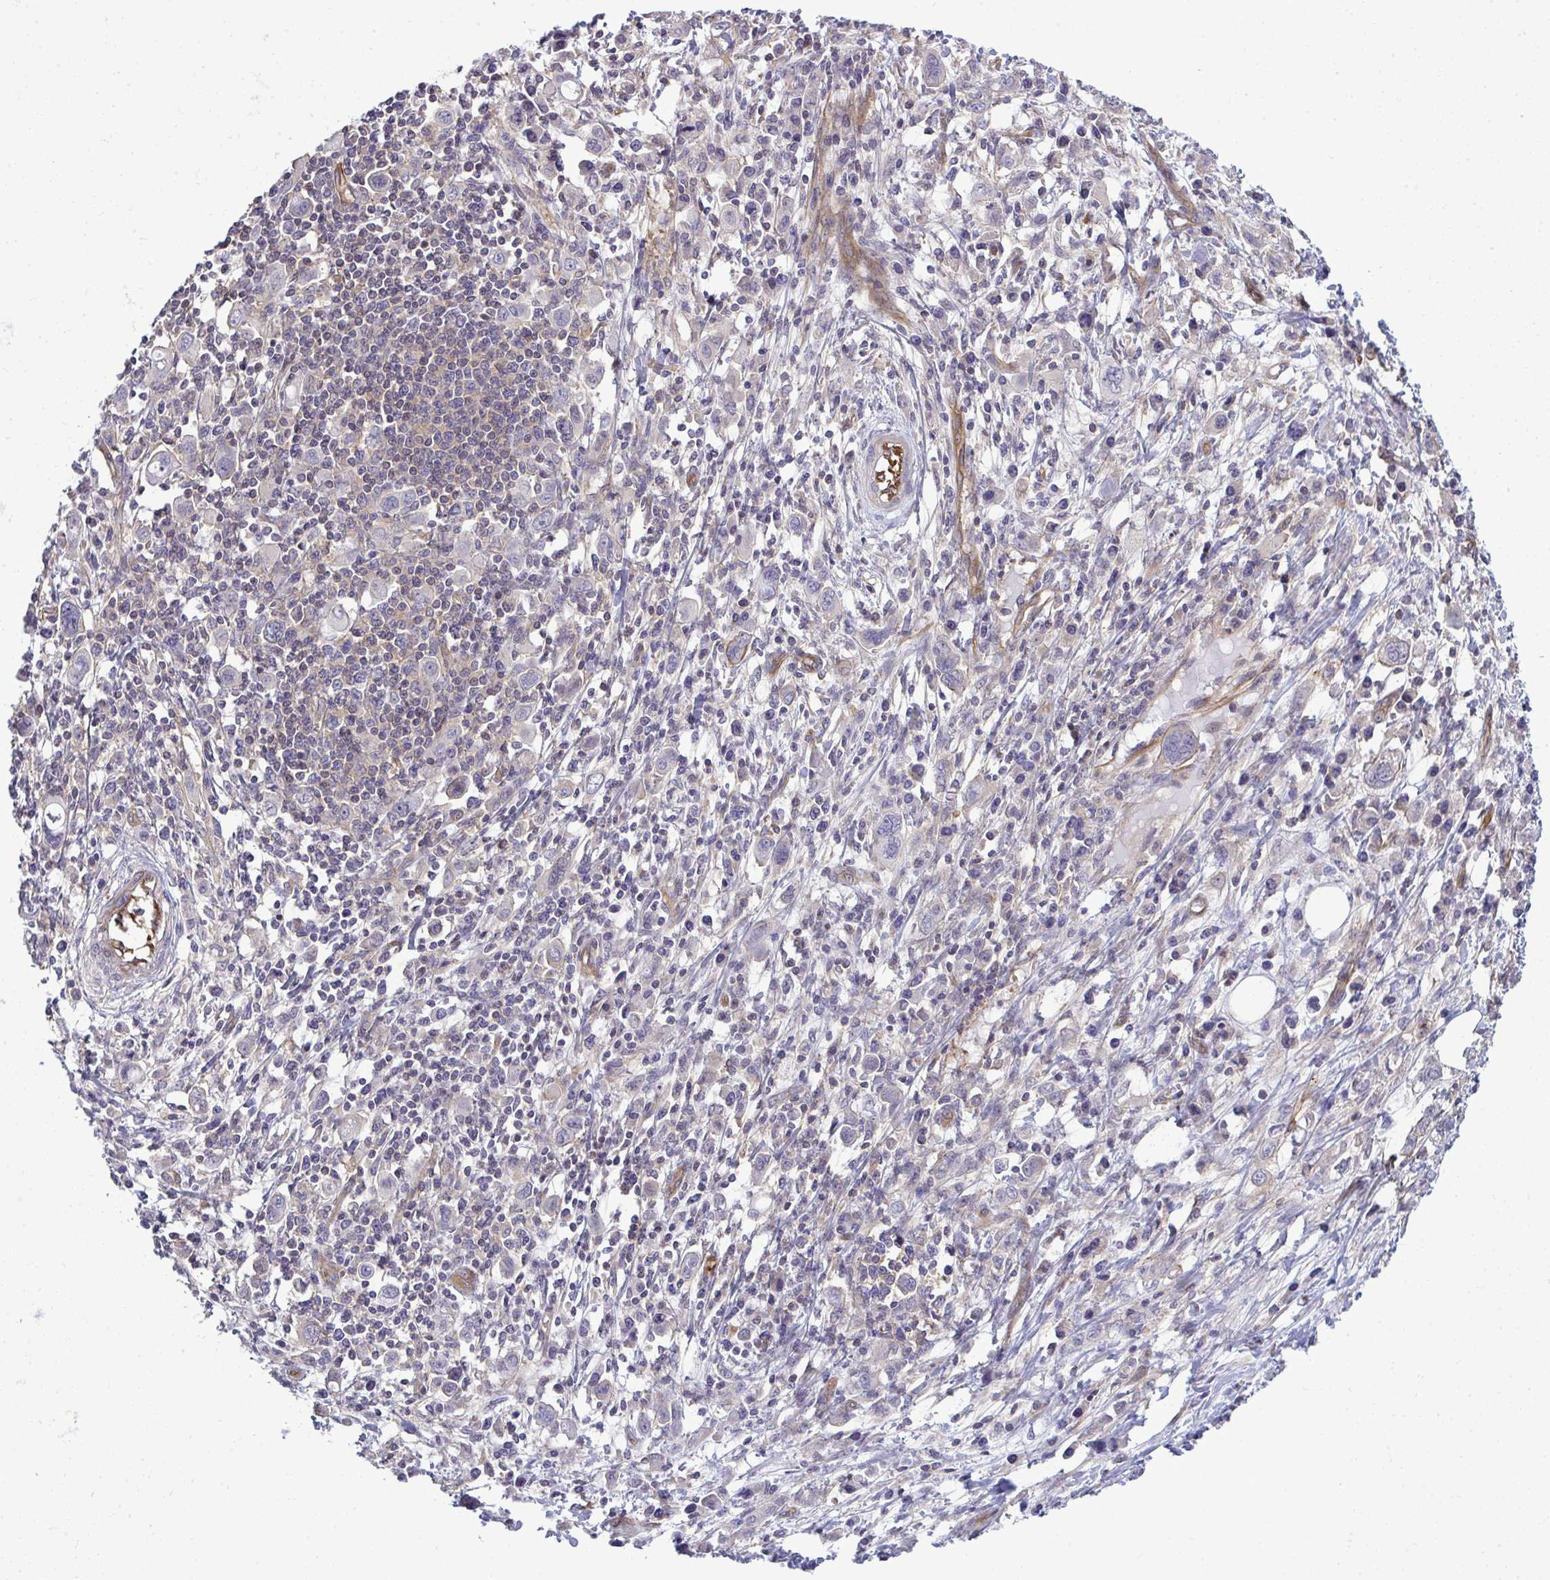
{"staining": {"intensity": "negative", "quantity": "none", "location": "none"}, "tissue": "stomach cancer", "cell_type": "Tumor cells", "image_type": "cancer", "snomed": [{"axis": "morphology", "description": "Adenocarcinoma, NOS"}, {"axis": "topography", "description": "Stomach, upper"}], "caption": "Protein analysis of adenocarcinoma (stomach) displays no significant positivity in tumor cells.", "gene": "FUT10", "patient": {"sex": "male", "age": 75}}